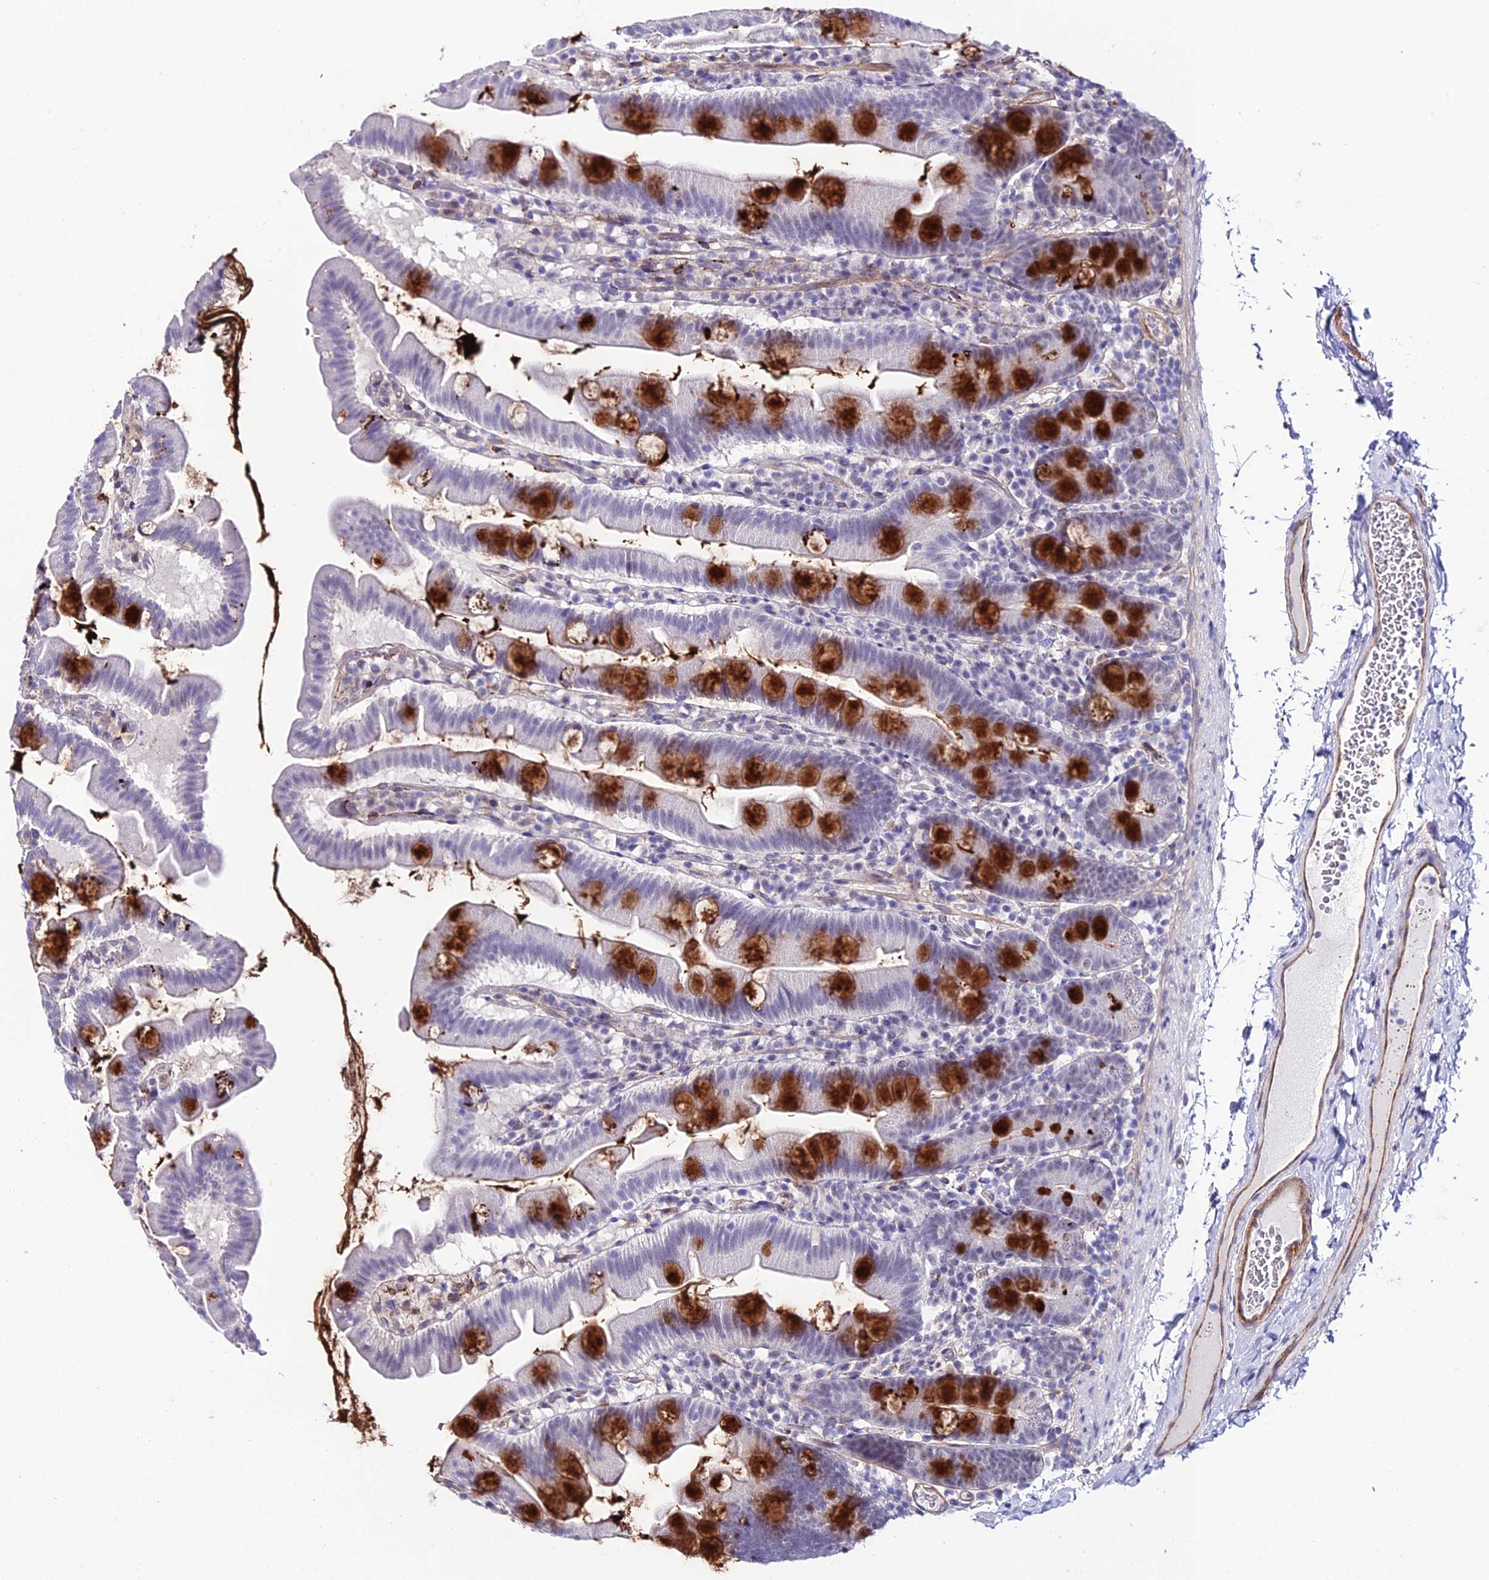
{"staining": {"intensity": "strong", "quantity": "25%-75%", "location": "cytoplasmic/membranous"}, "tissue": "small intestine", "cell_type": "Glandular cells", "image_type": "normal", "snomed": [{"axis": "morphology", "description": "Normal tissue, NOS"}, {"axis": "topography", "description": "Small intestine"}], "caption": "Small intestine stained with IHC reveals strong cytoplasmic/membranous expression in about 25%-75% of glandular cells. The staining is performed using DAB brown chromogen to label protein expression. The nuclei are counter-stained blue using hematoxylin.", "gene": "SYT15B", "patient": {"sex": "female", "age": 68}}